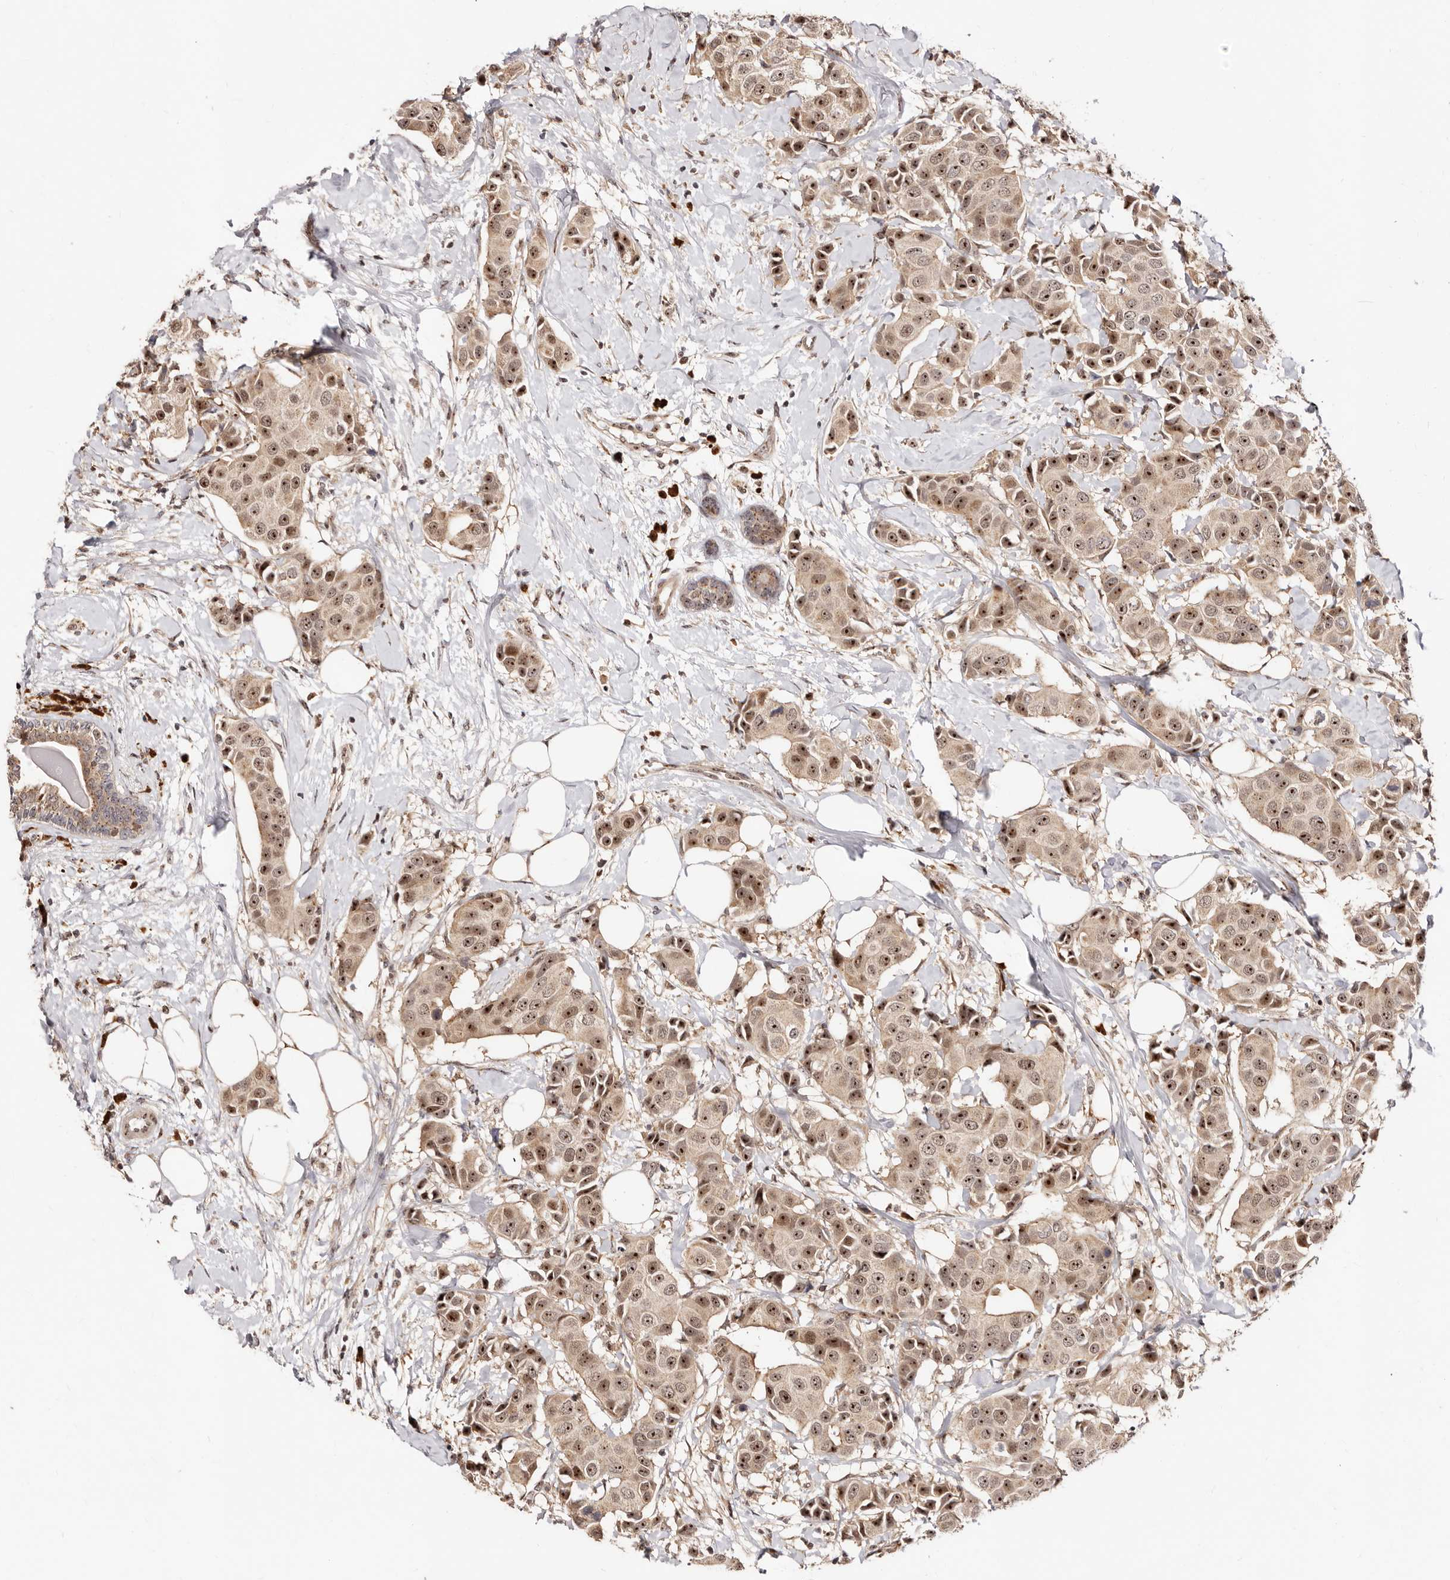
{"staining": {"intensity": "moderate", "quantity": ">75%", "location": "cytoplasmic/membranous,nuclear"}, "tissue": "breast cancer", "cell_type": "Tumor cells", "image_type": "cancer", "snomed": [{"axis": "morphology", "description": "Normal tissue, NOS"}, {"axis": "morphology", "description": "Duct carcinoma"}, {"axis": "topography", "description": "Breast"}], "caption": "Immunohistochemistry (DAB (3,3'-diaminobenzidine)) staining of breast cancer exhibits moderate cytoplasmic/membranous and nuclear protein staining in about >75% of tumor cells.", "gene": "APOL6", "patient": {"sex": "female", "age": 39}}